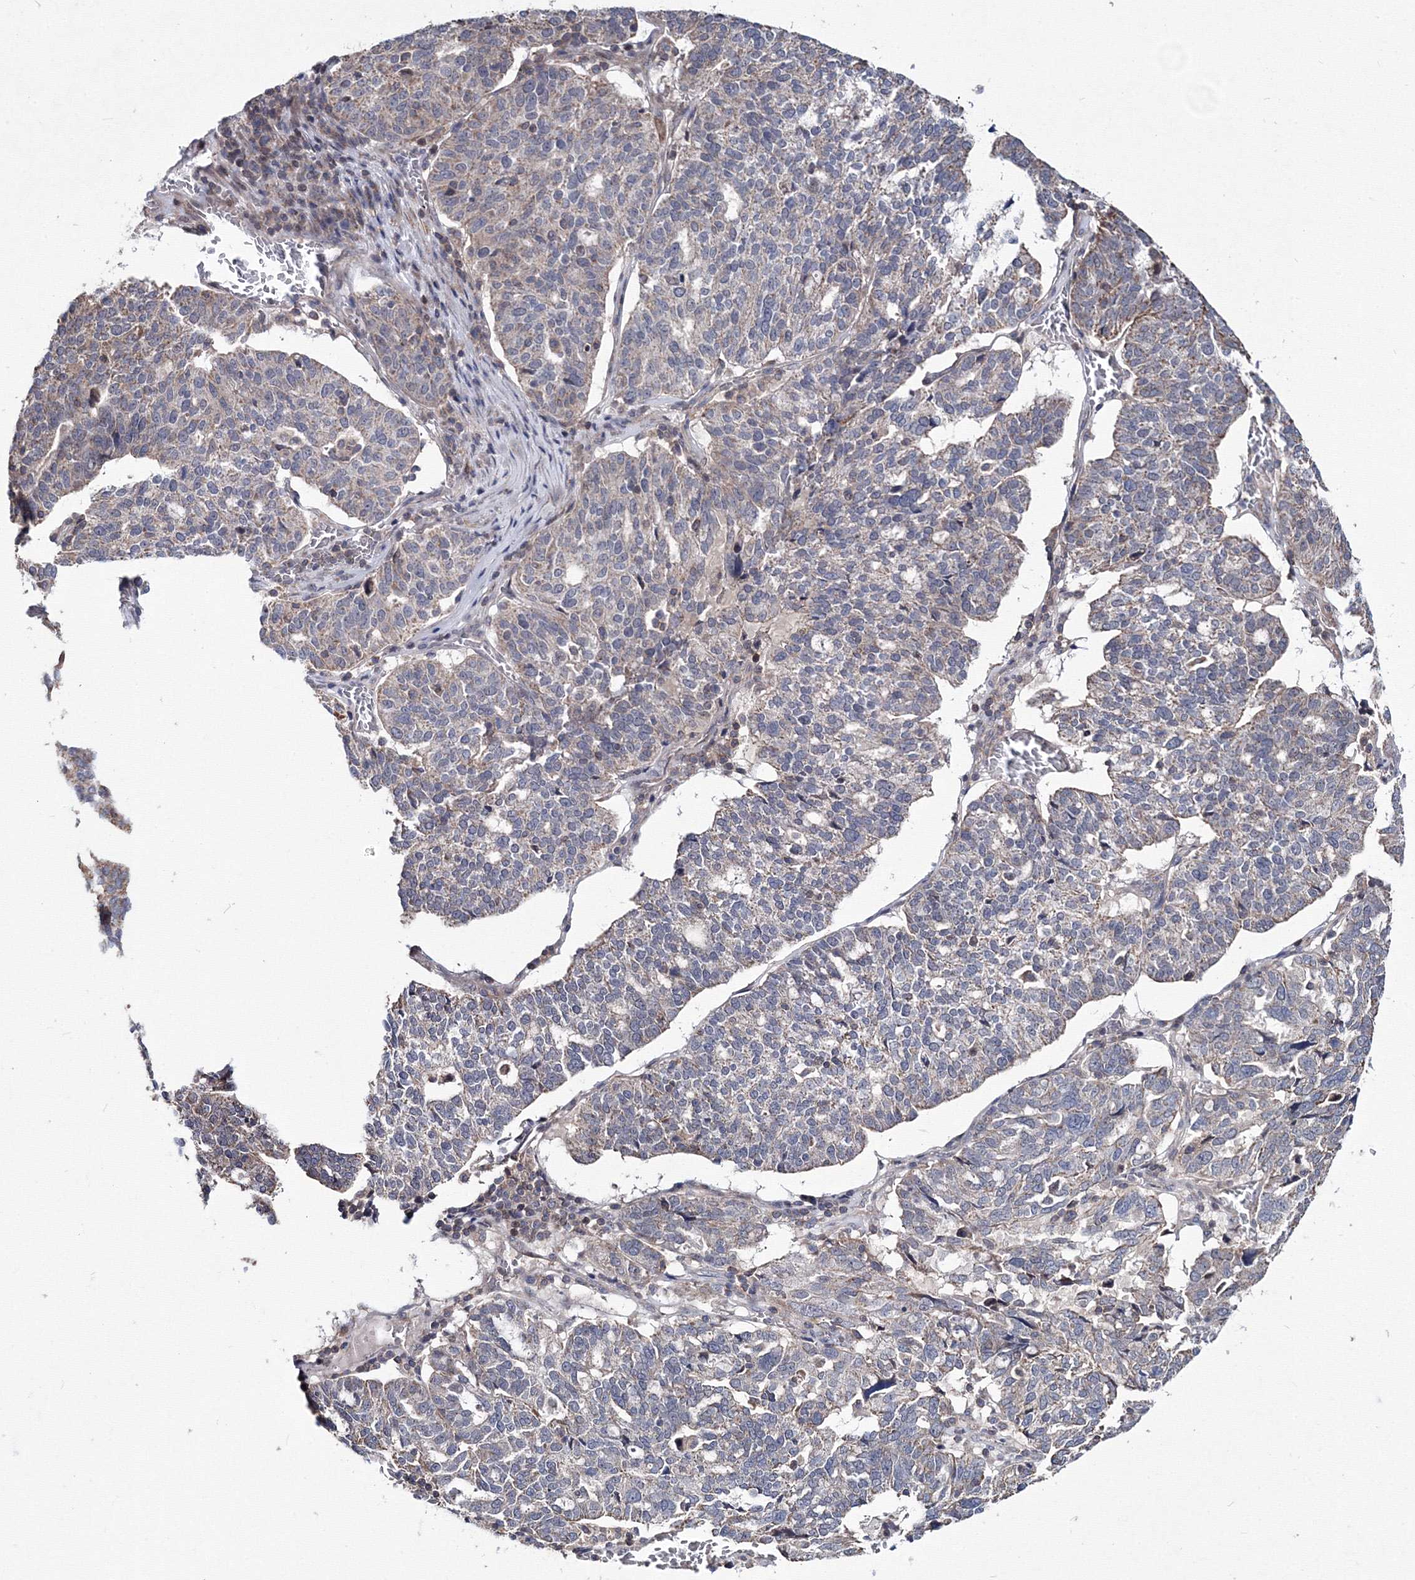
{"staining": {"intensity": "negative", "quantity": "none", "location": "none"}, "tissue": "ovarian cancer", "cell_type": "Tumor cells", "image_type": "cancer", "snomed": [{"axis": "morphology", "description": "Cystadenocarcinoma, serous, NOS"}, {"axis": "topography", "description": "Ovary"}], "caption": "Tumor cells are negative for brown protein staining in ovarian serous cystadenocarcinoma. The staining was performed using DAB (3,3'-diaminobenzidine) to visualize the protein expression in brown, while the nuclei were stained in blue with hematoxylin (Magnification: 20x).", "gene": "PPP2R2B", "patient": {"sex": "female", "age": 59}}